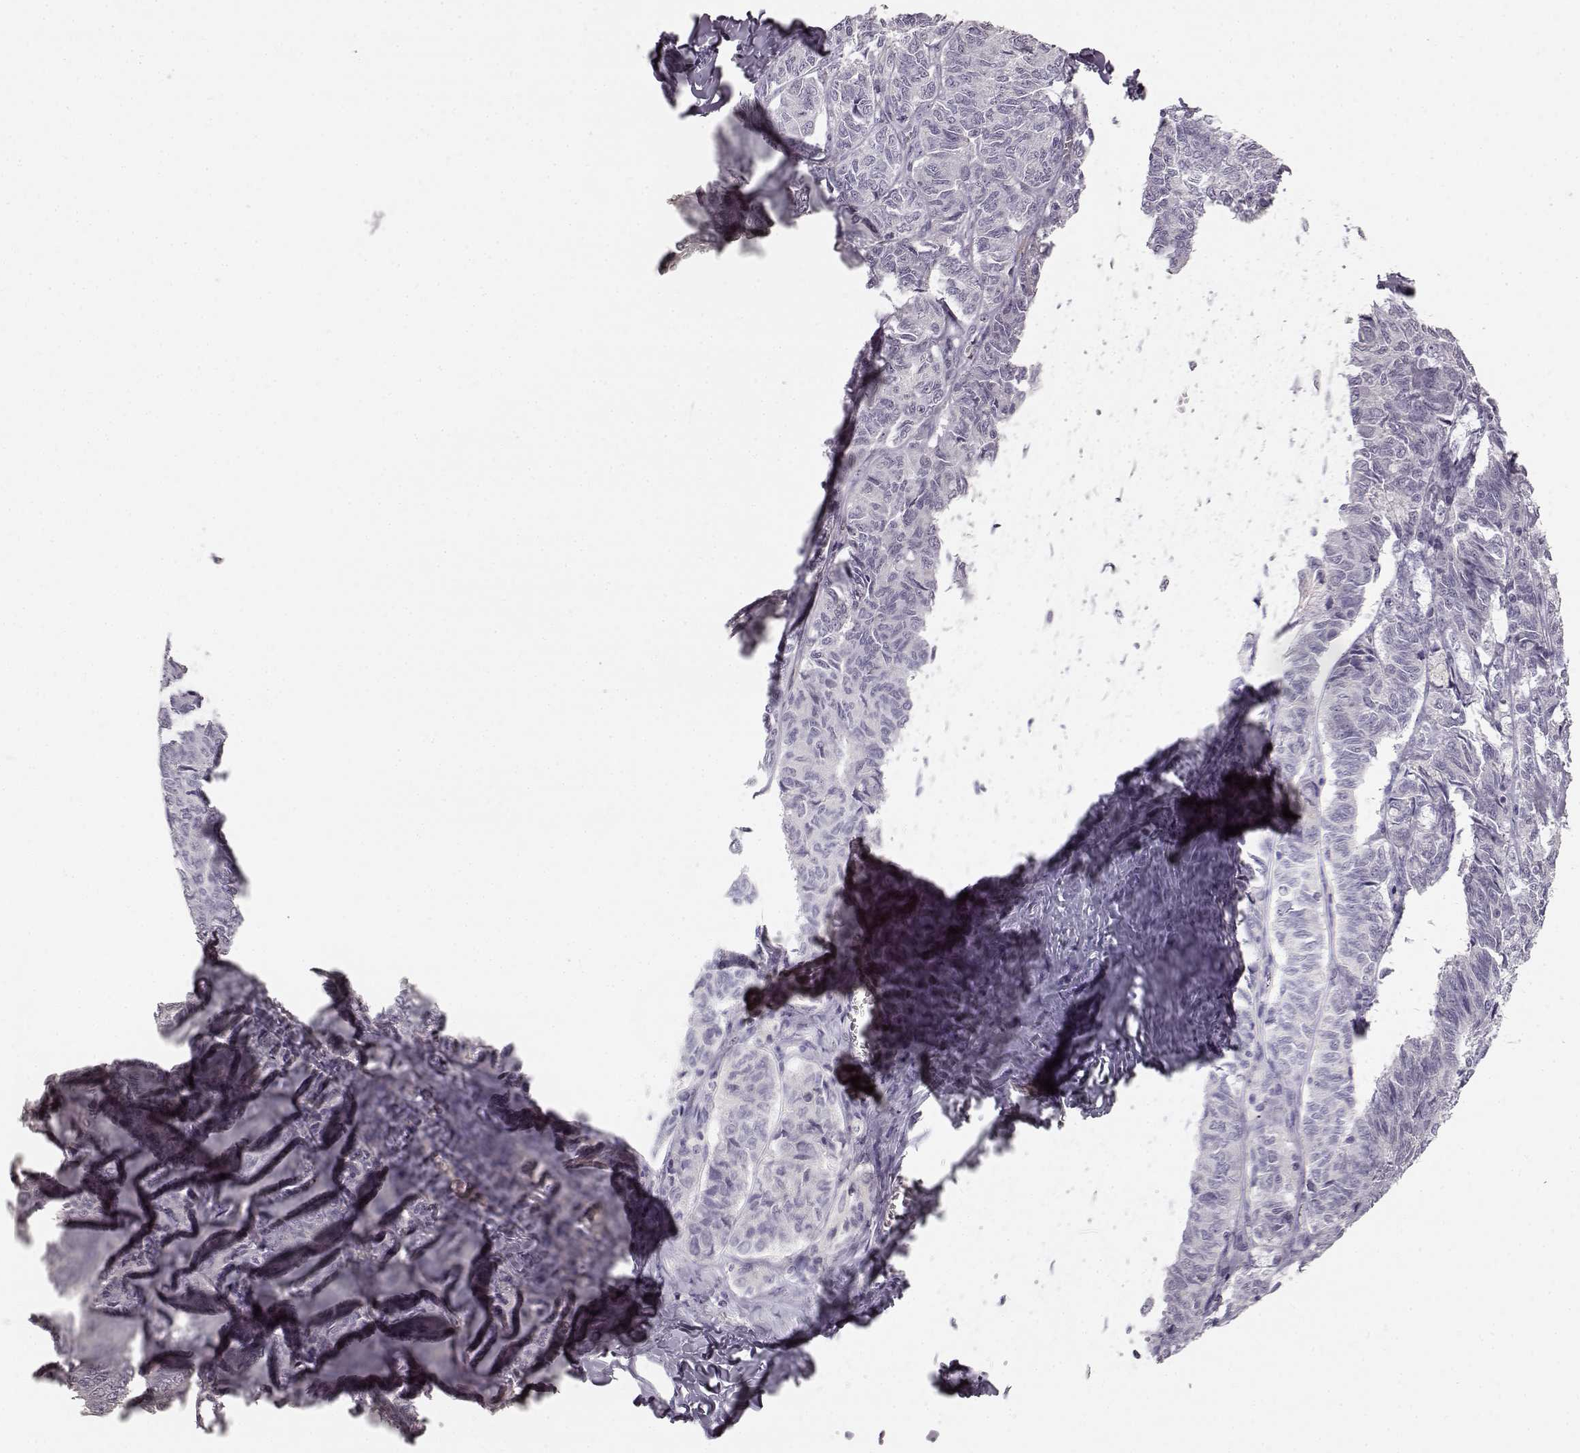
{"staining": {"intensity": "negative", "quantity": "none", "location": "none"}, "tissue": "ovarian cancer", "cell_type": "Tumor cells", "image_type": "cancer", "snomed": [{"axis": "morphology", "description": "Carcinoma, endometroid"}, {"axis": "topography", "description": "Ovary"}], "caption": "Tumor cells are negative for brown protein staining in endometroid carcinoma (ovarian). (DAB (3,3'-diaminobenzidine) IHC, high magnification).", "gene": "KIAA0319", "patient": {"sex": "female", "age": 80}}